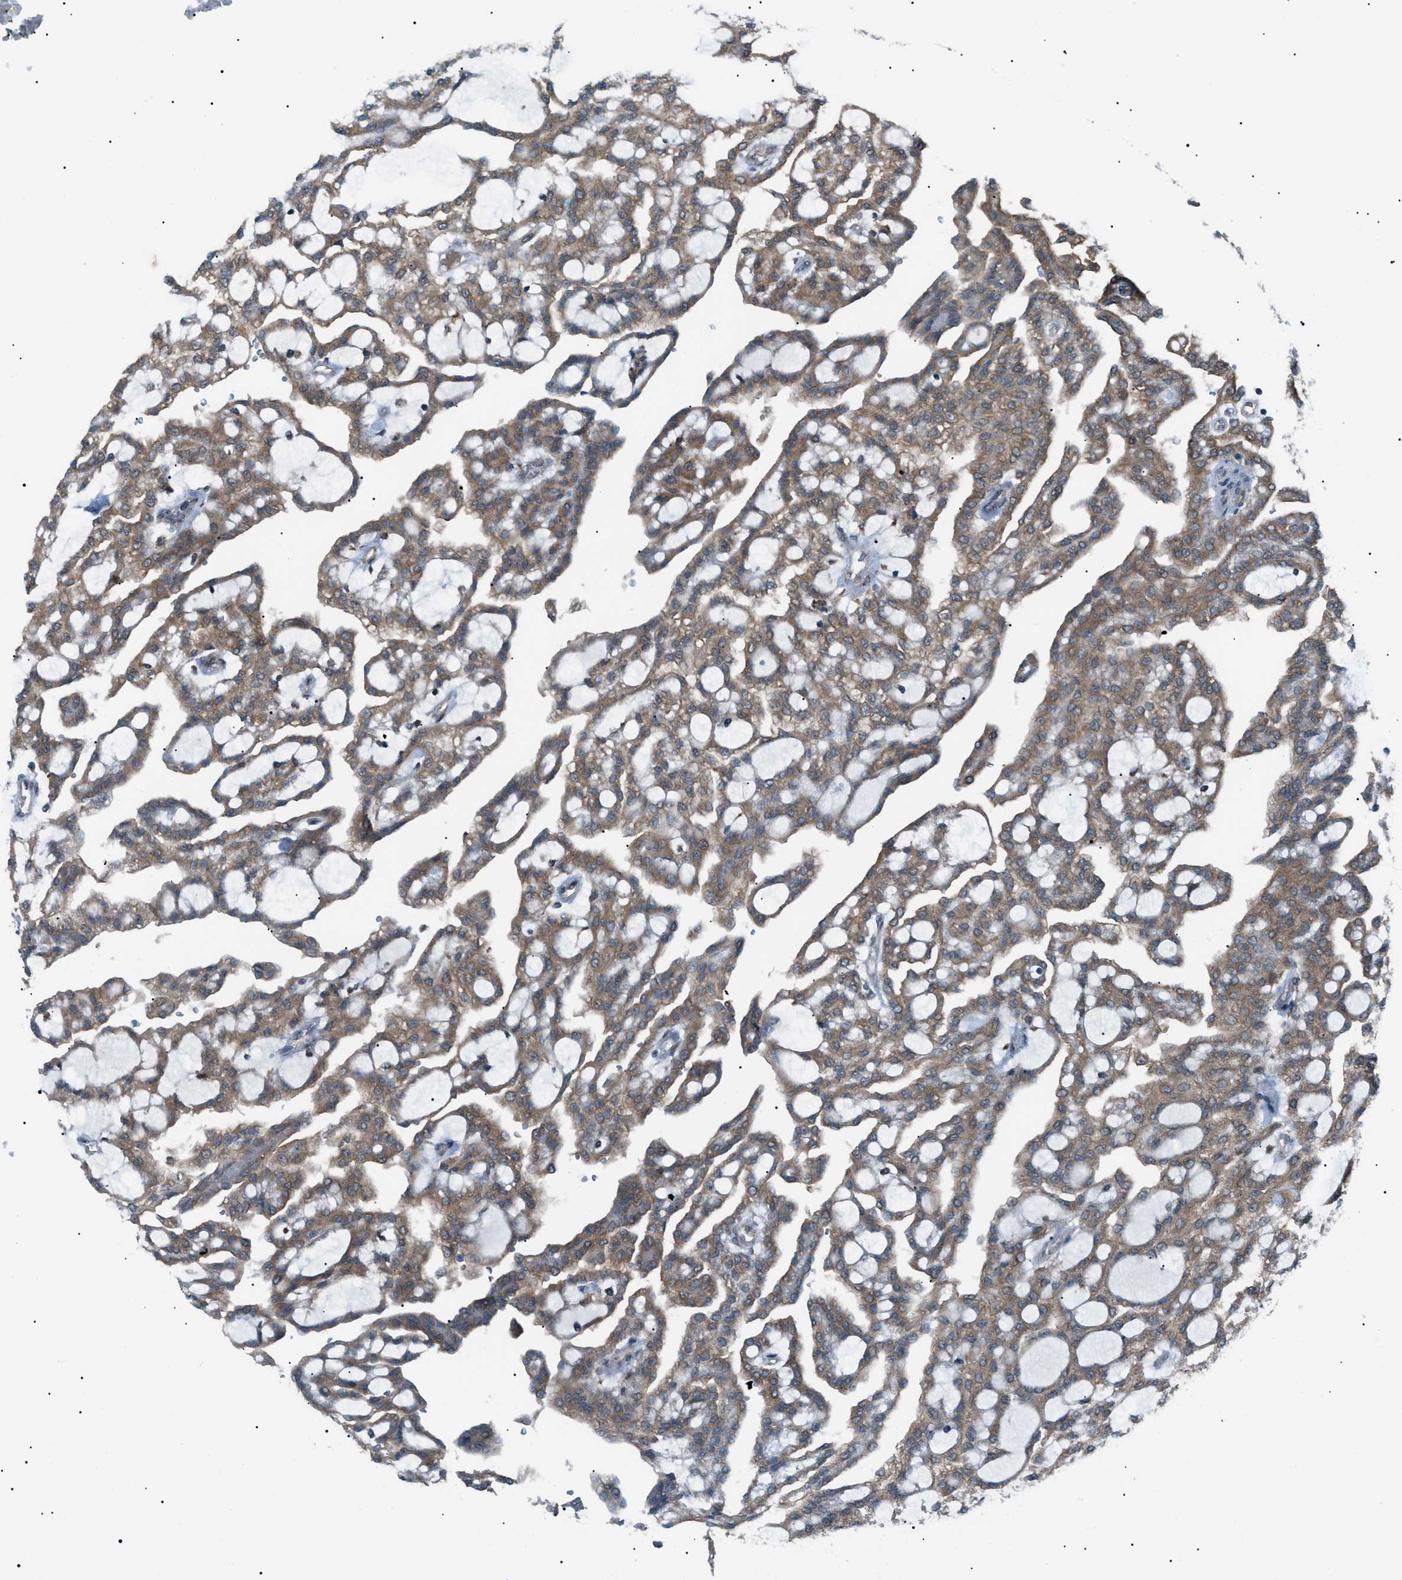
{"staining": {"intensity": "moderate", "quantity": ">75%", "location": "cytoplasmic/membranous"}, "tissue": "renal cancer", "cell_type": "Tumor cells", "image_type": "cancer", "snomed": [{"axis": "morphology", "description": "Adenocarcinoma, NOS"}, {"axis": "topography", "description": "Kidney"}], "caption": "DAB (3,3'-diaminobenzidine) immunohistochemical staining of adenocarcinoma (renal) demonstrates moderate cytoplasmic/membranous protein positivity in about >75% of tumor cells.", "gene": "LPIN2", "patient": {"sex": "male", "age": 63}}